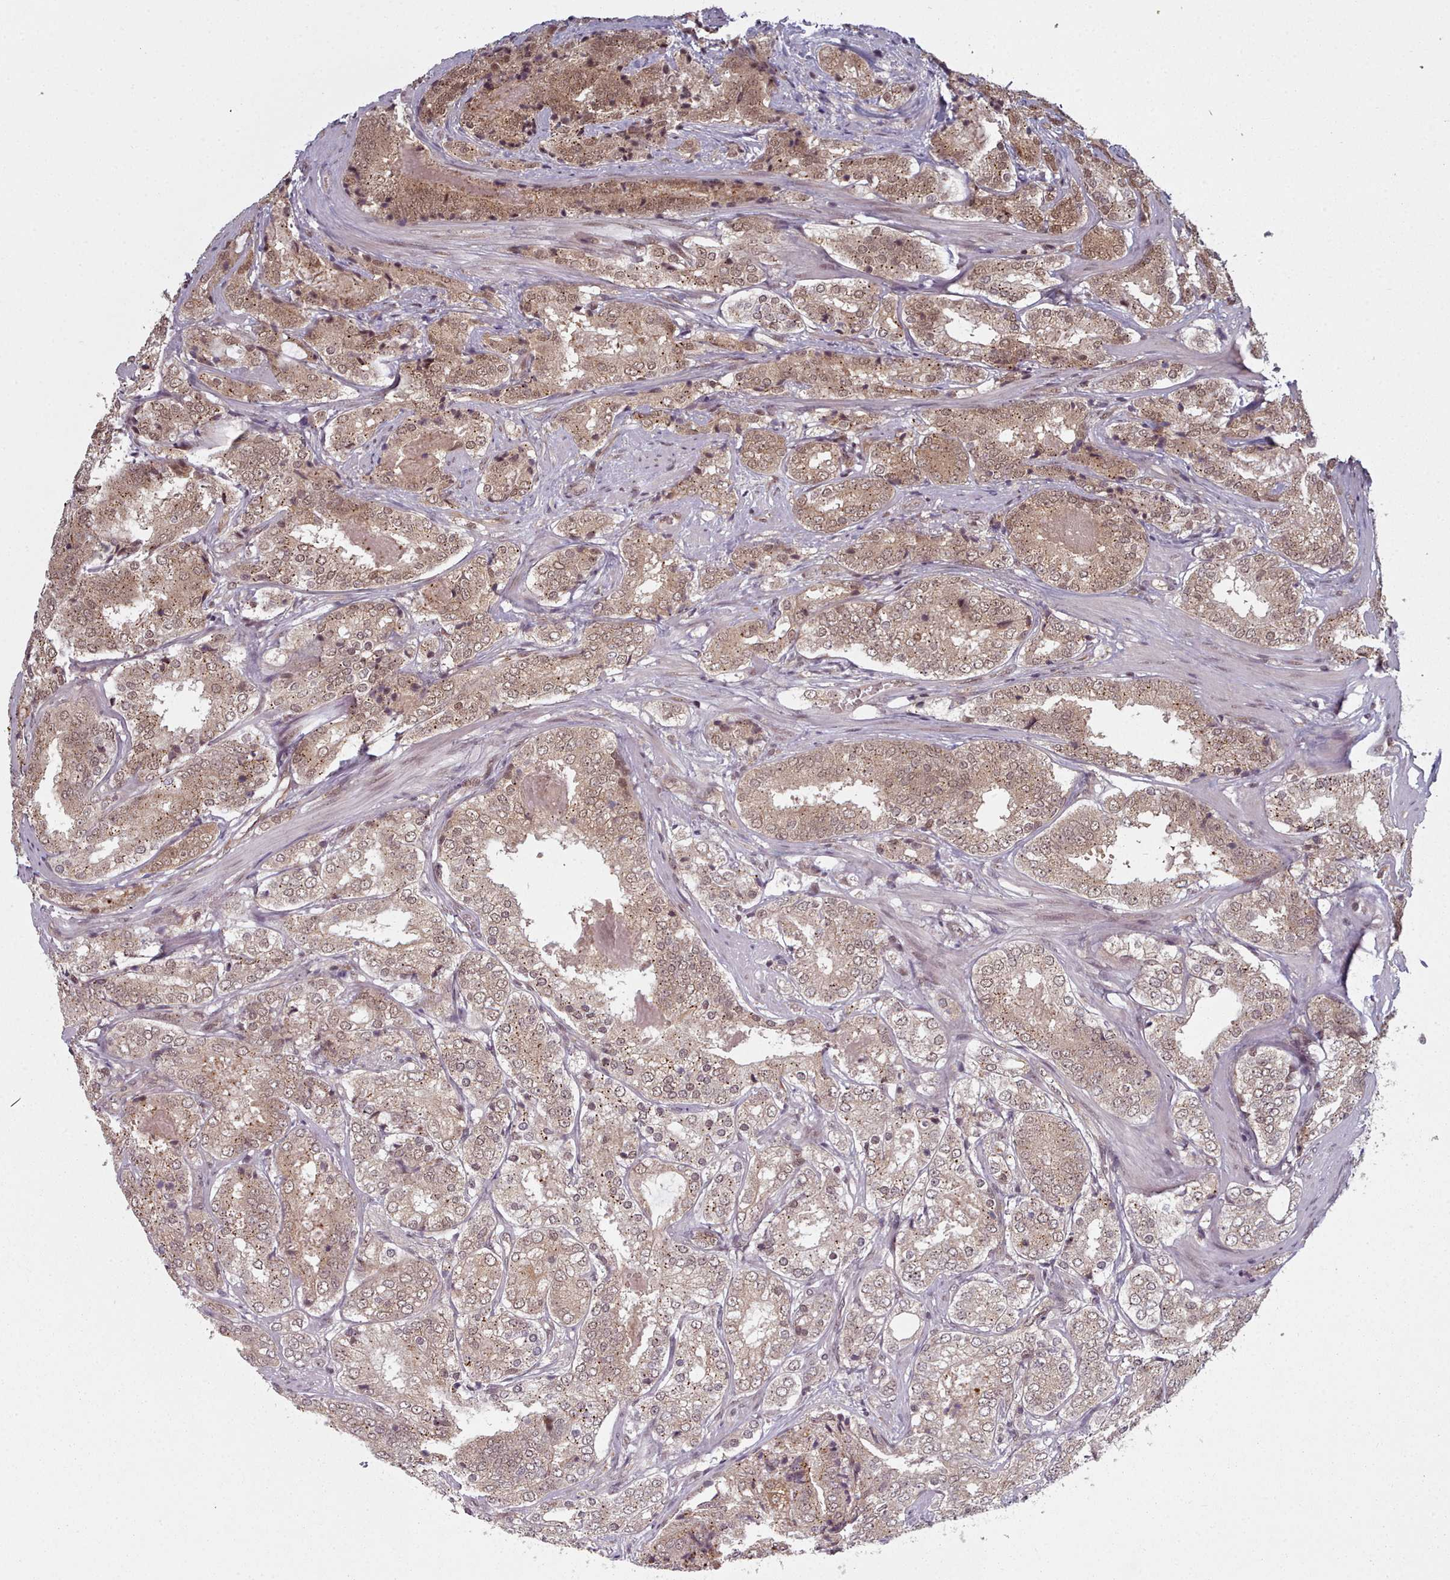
{"staining": {"intensity": "moderate", "quantity": ">75%", "location": "cytoplasmic/membranous"}, "tissue": "prostate cancer", "cell_type": "Tumor cells", "image_type": "cancer", "snomed": [{"axis": "morphology", "description": "Adenocarcinoma, High grade"}, {"axis": "topography", "description": "Prostate"}], "caption": "Tumor cells exhibit moderate cytoplasmic/membranous expression in approximately >75% of cells in adenocarcinoma (high-grade) (prostate).", "gene": "DHX8", "patient": {"sex": "male", "age": 63}}